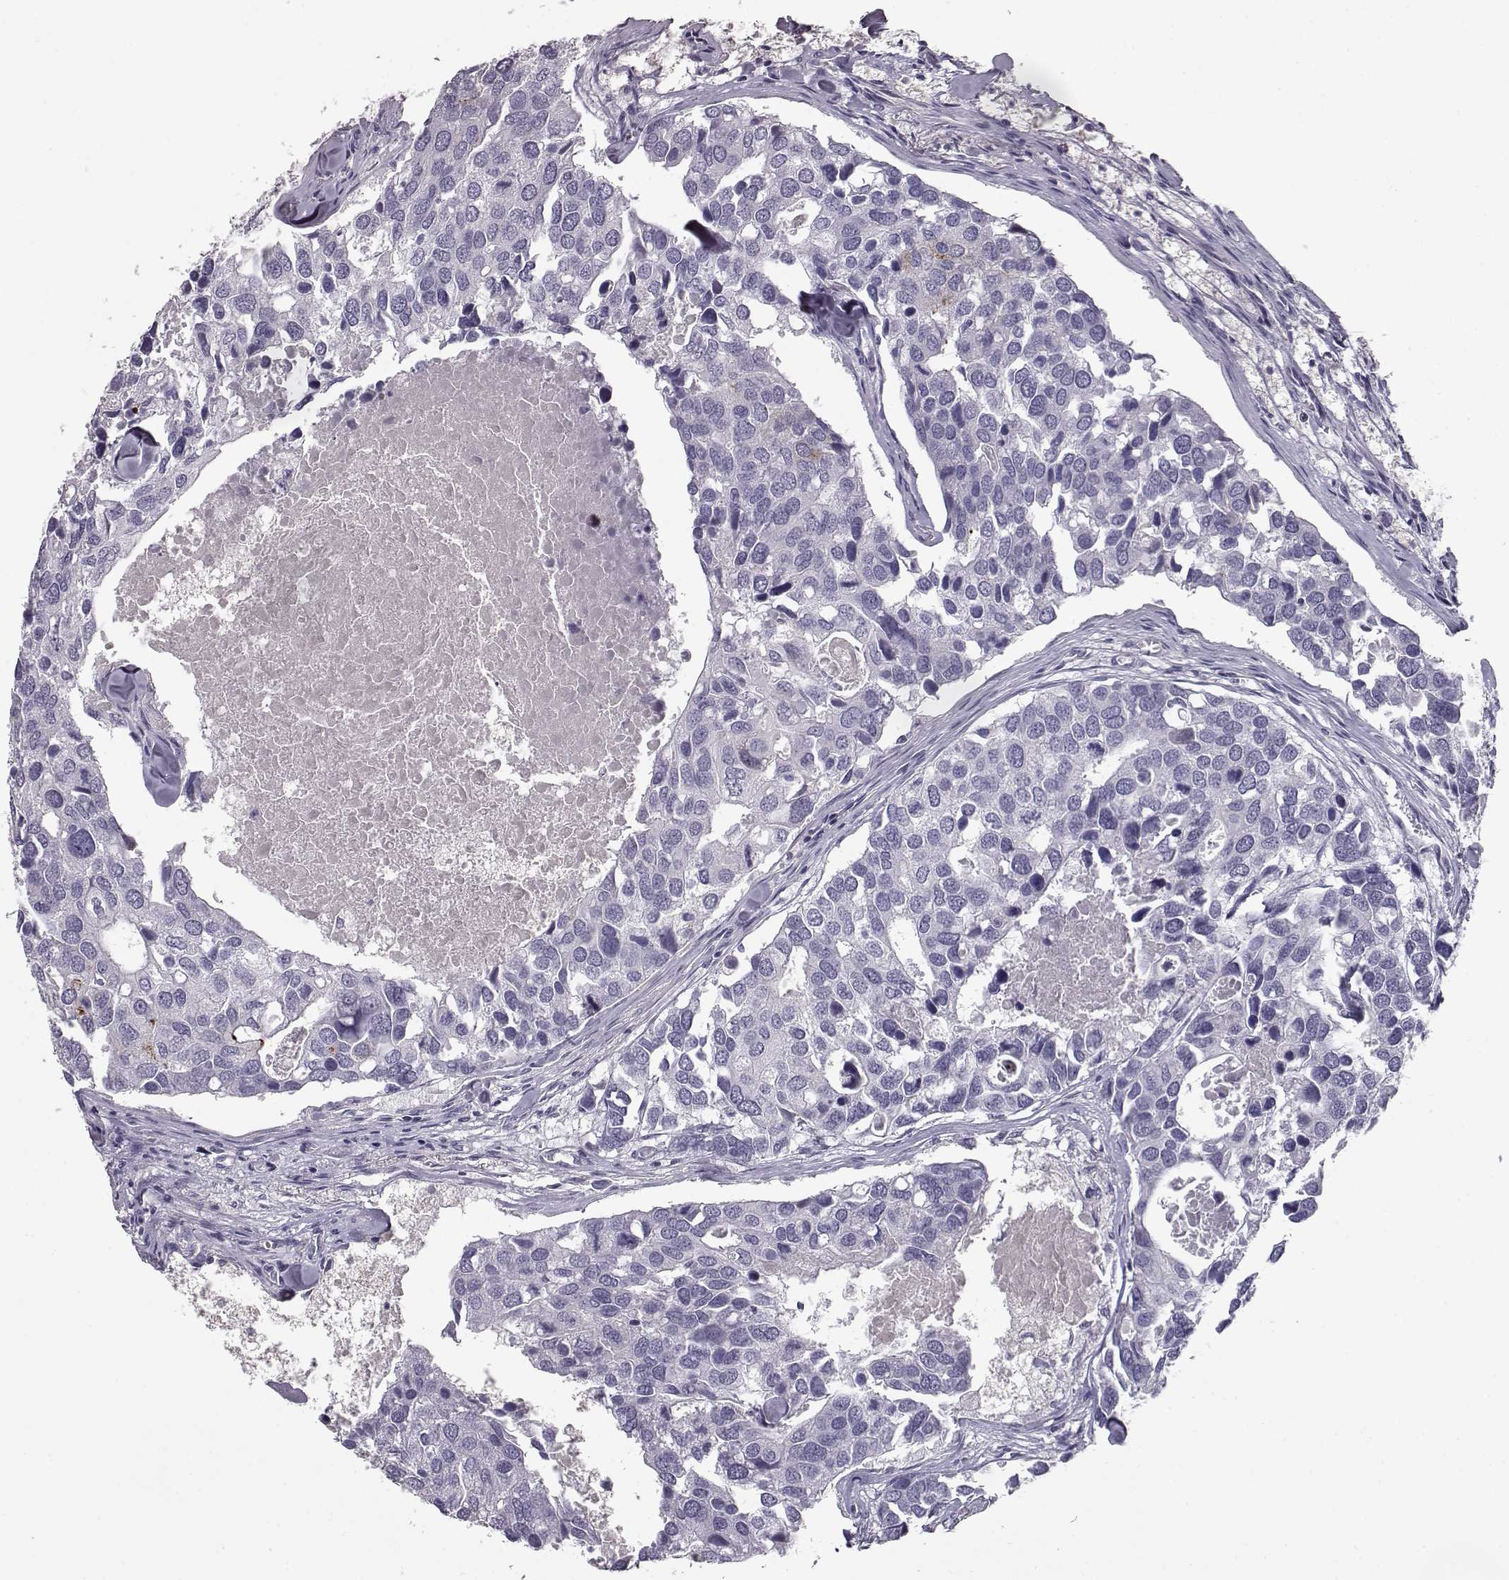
{"staining": {"intensity": "negative", "quantity": "none", "location": "none"}, "tissue": "breast cancer", "cell_type": "Tumor cells", "image_type": "cancer", "snomed": [{"axis": "morphology", "description": "Duct carcinoma"}, {"axis": "topography", "description": "Breast"}], "caption": "Histopathology image shows no significant protein positivity in tumor cells of invasive ductal carcinoma (breast).", "gene": "CCL19", "patient": {"sex": "female", "age": 83}}